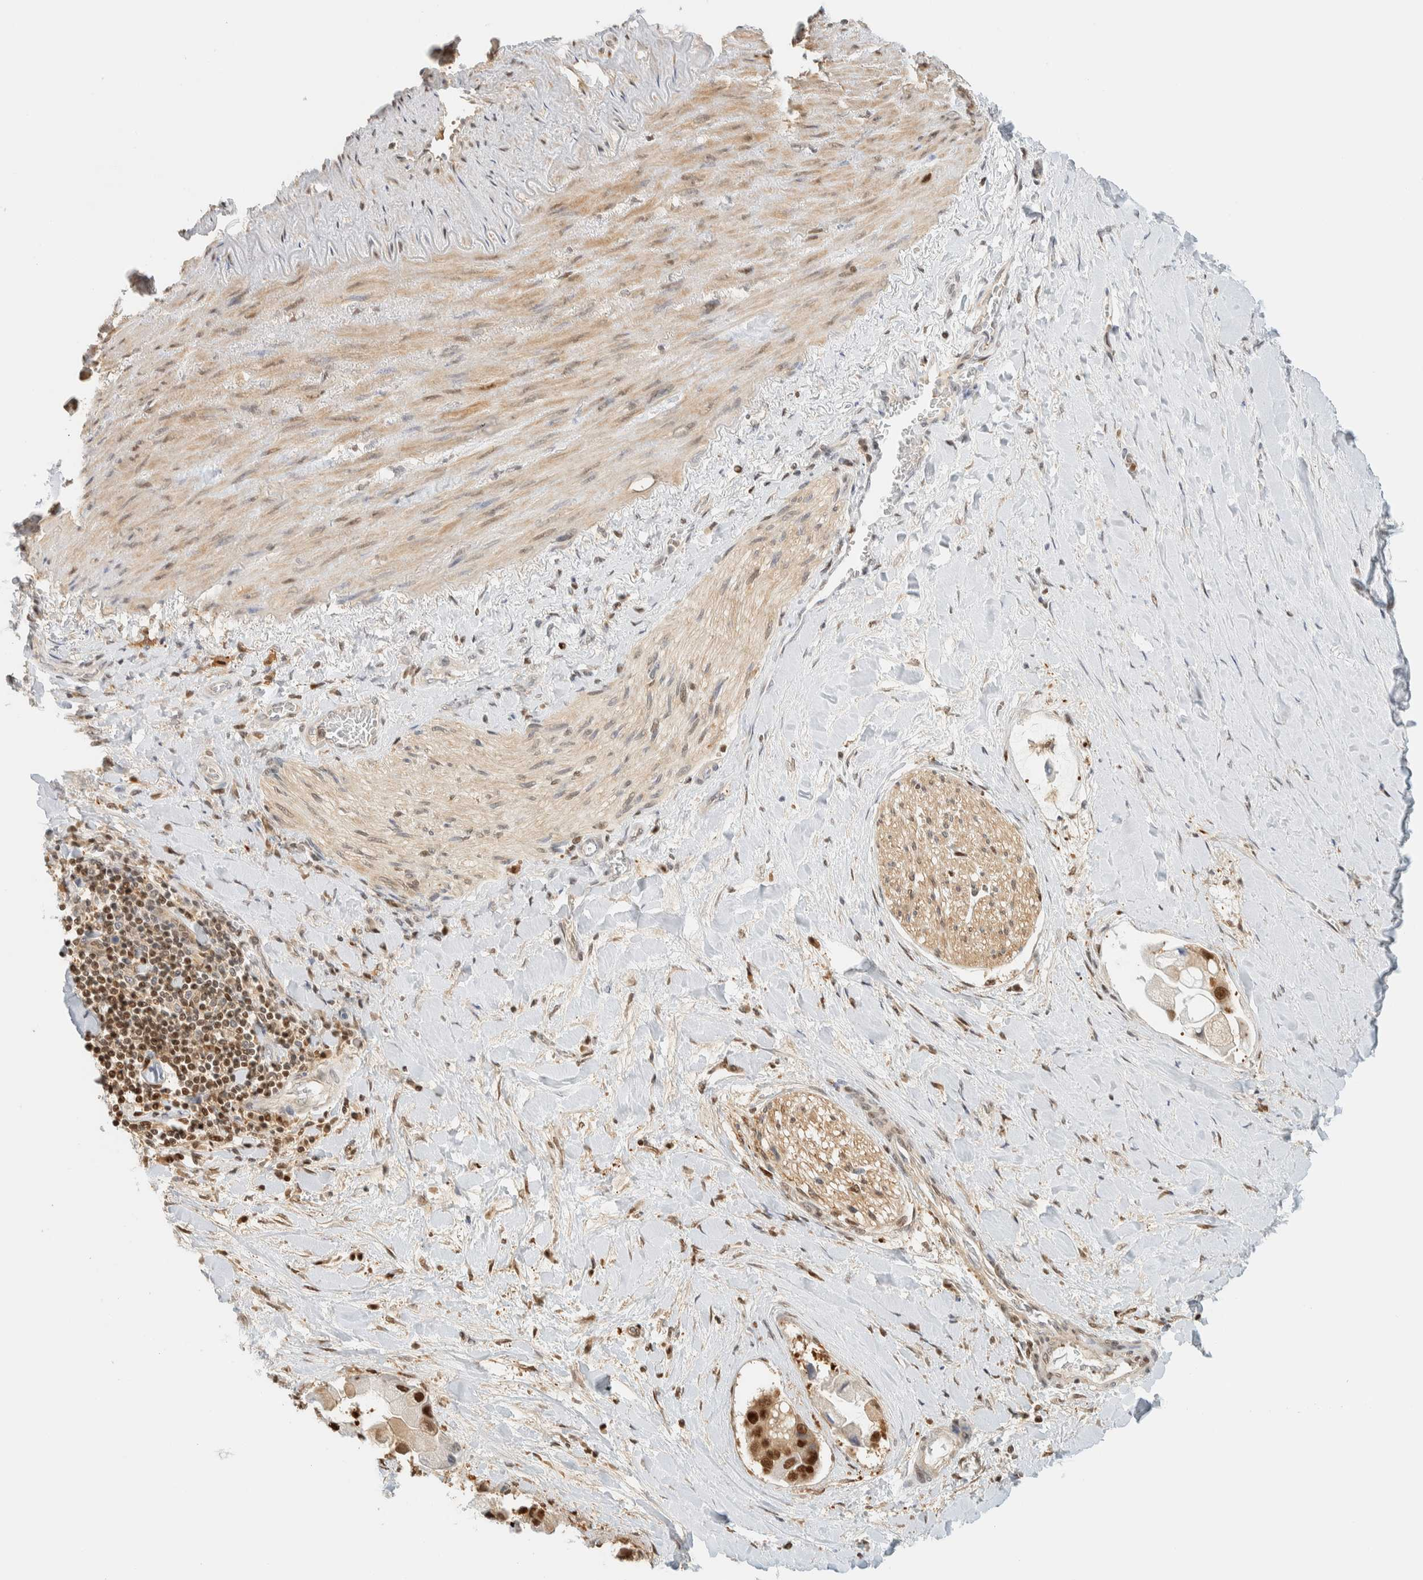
{"staining": {"intensity": "strong", "quantity": ">75%", "location": "nuclear"}, "tissue": "liver cancer", "cell_type": "Tumor cells", "image_type": "cancer", "snomed": [{"axis": "morphology", "description": "Cholangiocarcinoma"}, {"axis": "topography", "description": "Liver"}], "caption": "Protein staining of liver cholangiocarcinoma tissue displays strong nuclear positivity in approximately >75% of tumor cells.", "gene": "ZBTB37", "patient": {"sex": "male", "age": 50}}